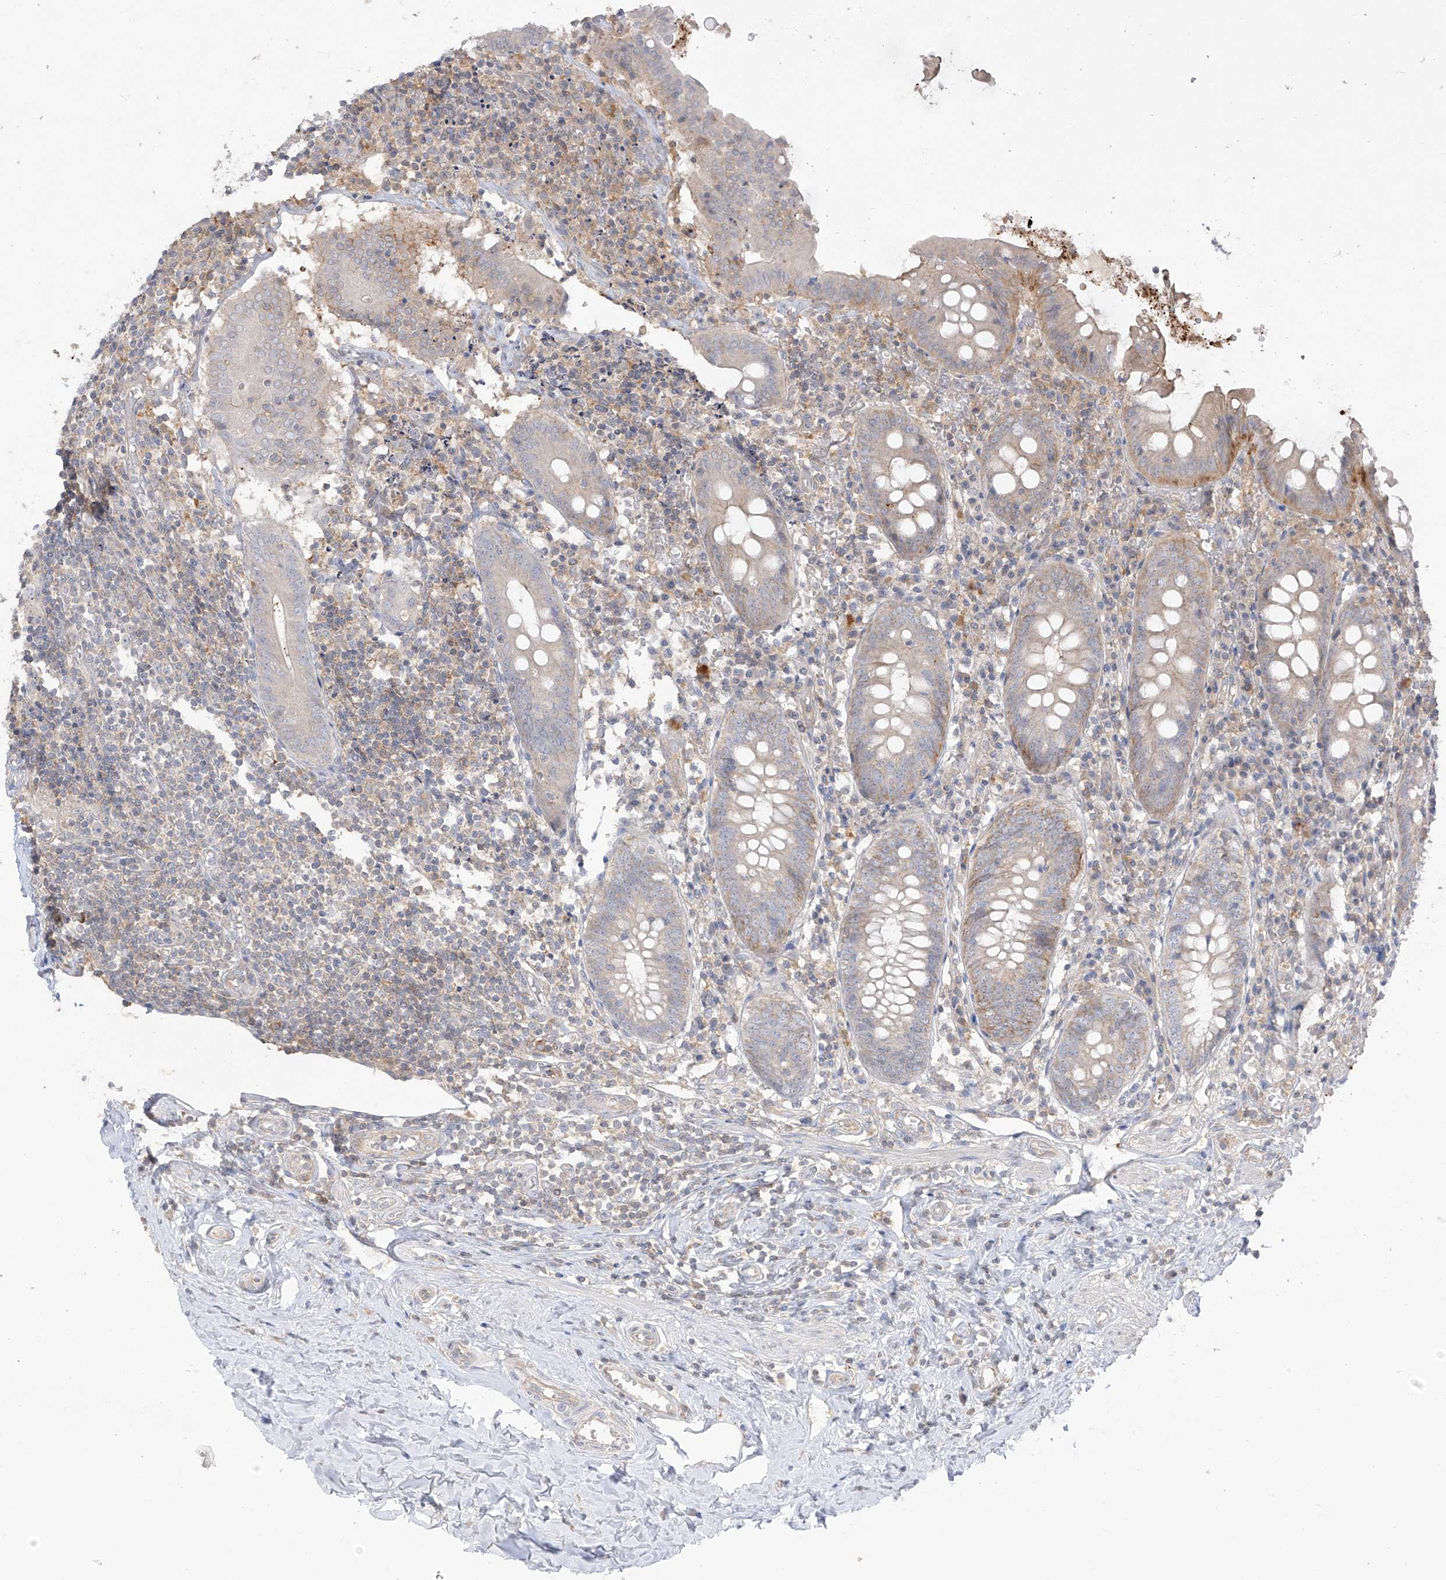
{"staining": {"intensity": "moderate", "quantity": "<25%", "location": "cytoplasmic/membranous"}, "tissue": "appendix", "cell_type": "Glandular cells", "image_type": "normal", "snomed": [{"axis": "morphology", "description": "Normal tissue, NOS"}, {"axis": "topography", "description": "Appendix"}], "caption": "A high-resolution micrograph shows IHC staining of normal appendix, which demonstrates moderate cytoplasmic/membranous positivity in about <25% of glandular cells.", "gene": "ANGEL2", "patient": {"sex": "female", "age": 54}}